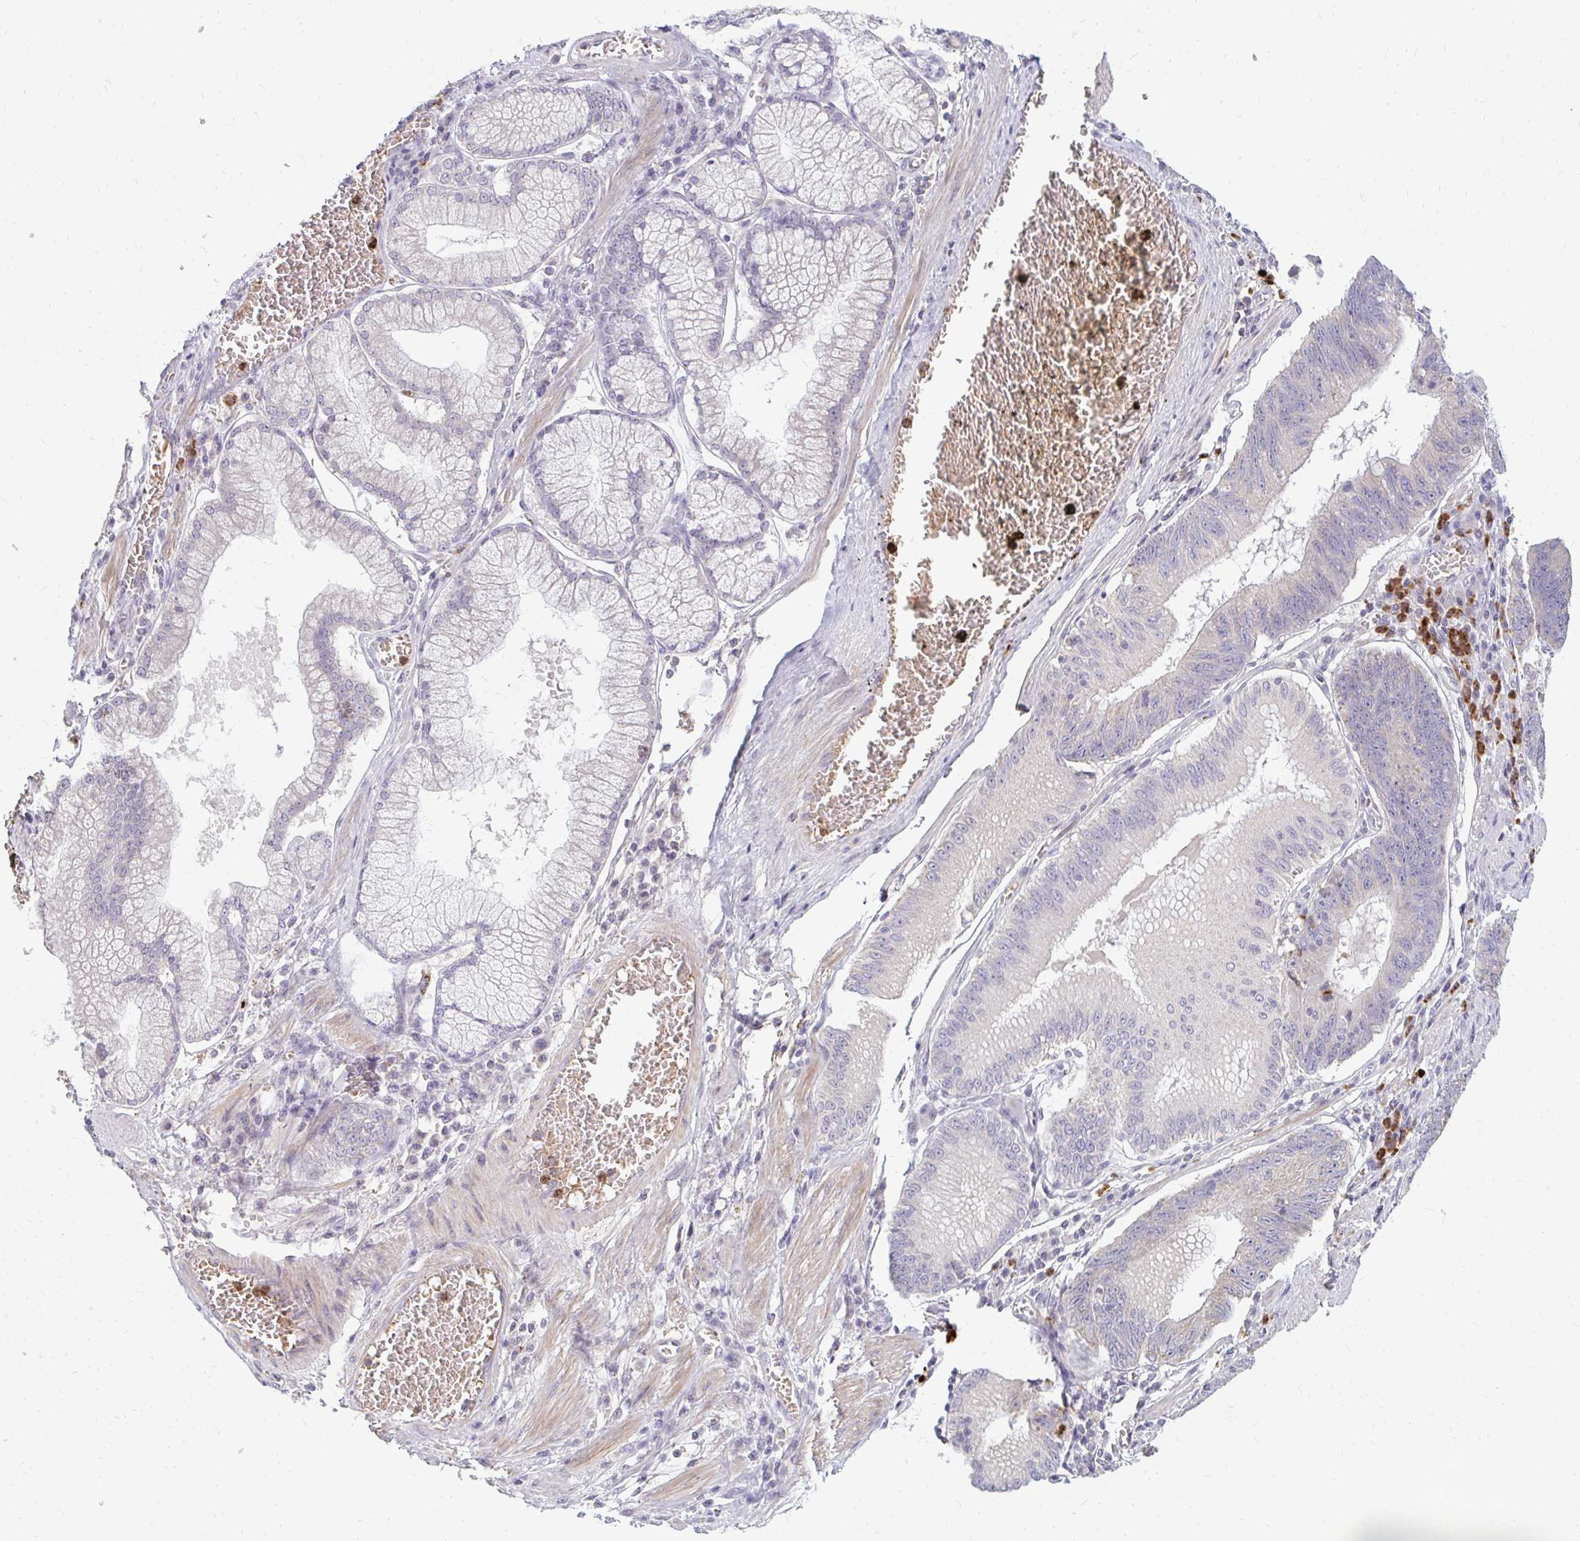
{"staining": {"intensity": "weak", "quantity": "25%-75%", "location": "cytoplasmic/membranous"}, "tissue": "stomach cancer", "cell_type": "Tumor cells", "image_type": "cancer", "snomed": [{"axis": "morphology", "description": "Adenocarcinoma, NOS"}, {"axis": "topography", "description": "Stomach"}], "caption": "Adenocarcinoma (stomach) stained for a protein (brown) displays weak cytoplasmic/membranous positive positivity in approximately 25%-75% of tumor cells.", "gene": "RAB33A", "patient": {"sex": "male", "age": 59}}